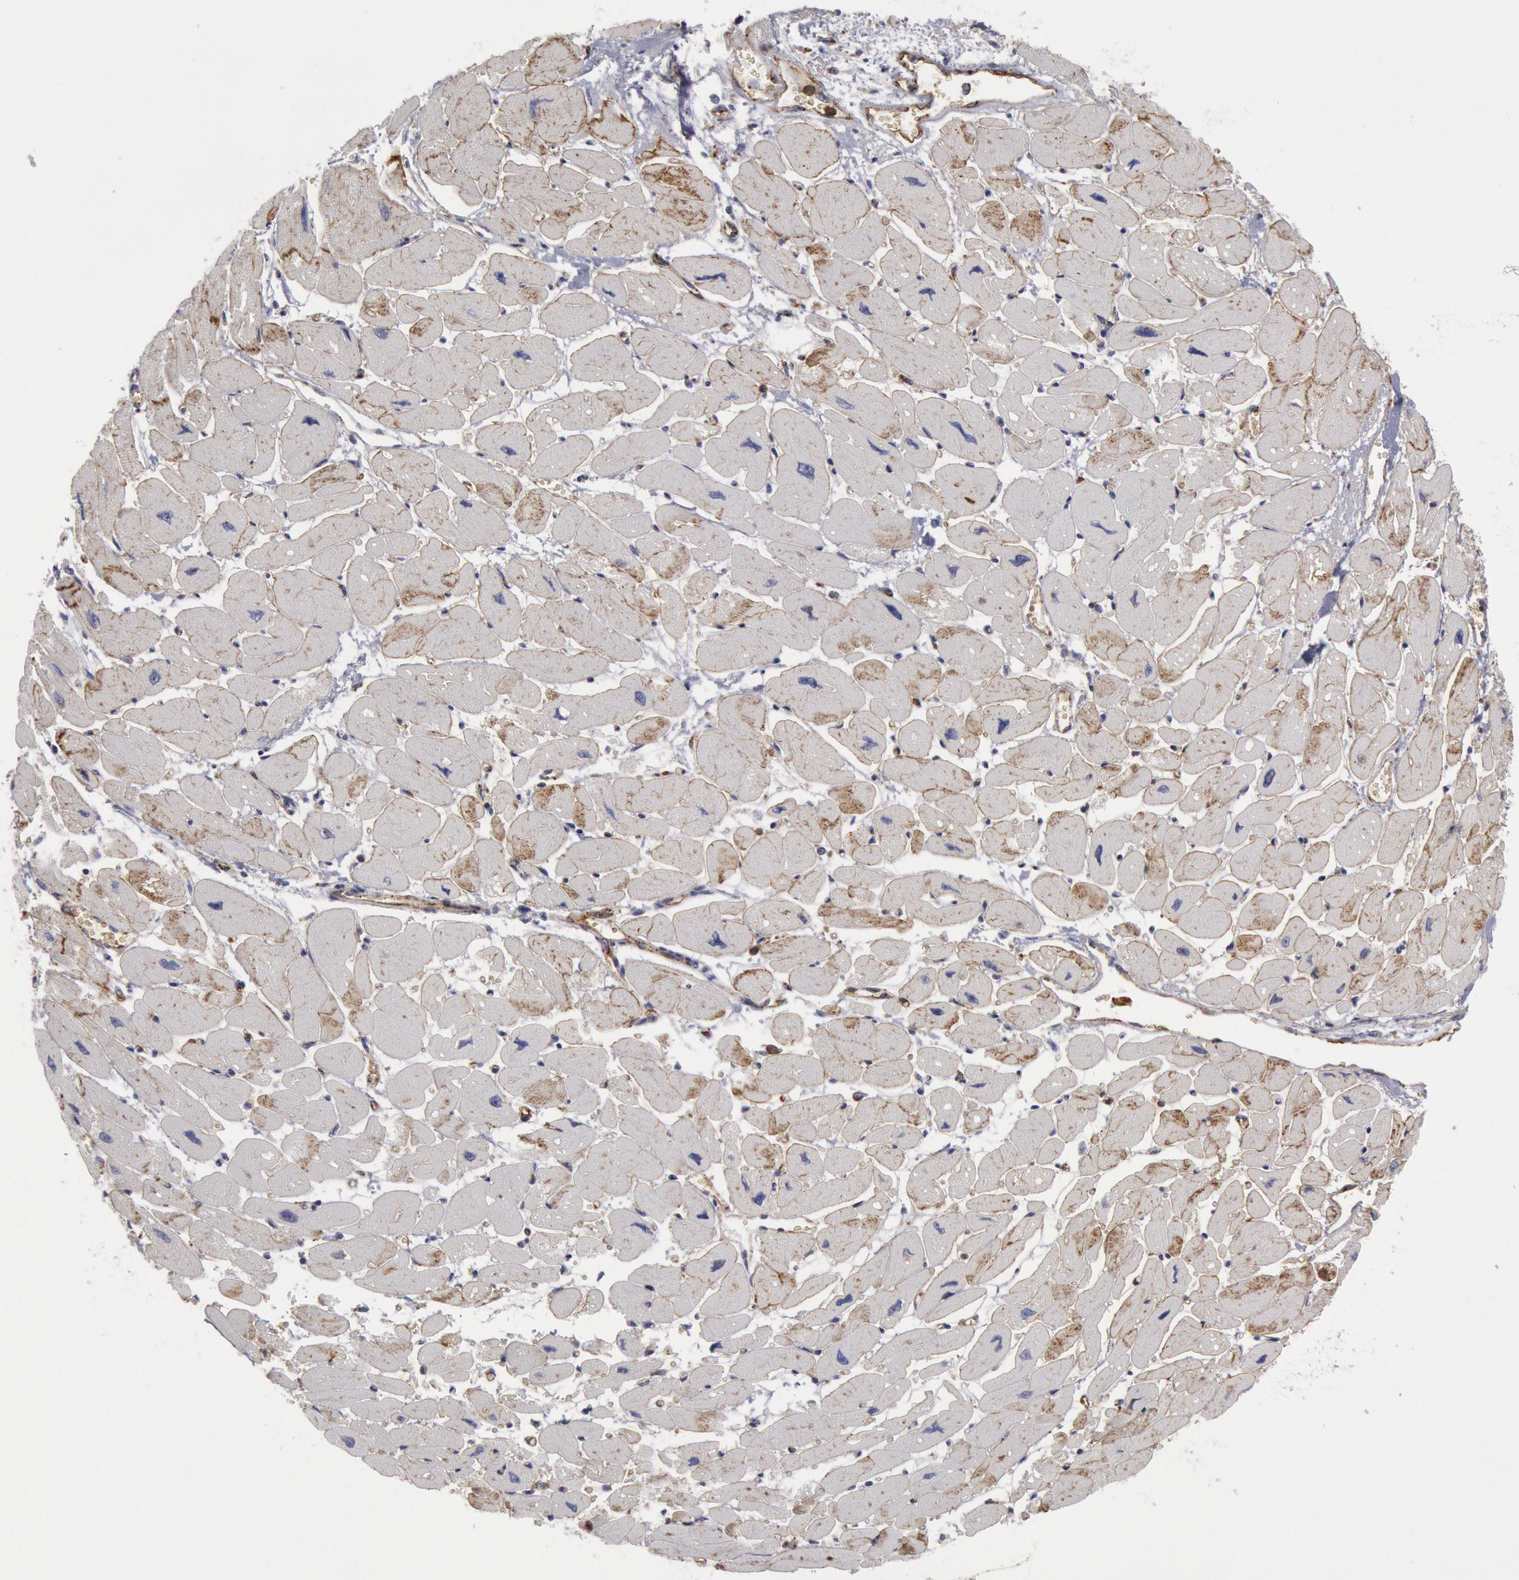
{"staining": {"intensity": "weak", "quantity": "25%-75%", "location": "cytoplasmic/membranous"}, "tissue": "heart muscle", "cell_type": "Cardiomyocytes", "image_type": "normal", "snomed": [{"axis": "morphology", "description": "Normal tissue, NOS"}, {"axis": "topography", "description": "Heart"}], "caption": "The micrograph reveals immunohistochemical staining of unremarkable heart muscle. There is weak cytoplasmic/membranous positivity is appreciated in about 25%-75% of cardiomyocytes.", "gene": "FLOT1", "patient": {"sex": "female", "age": 54}}